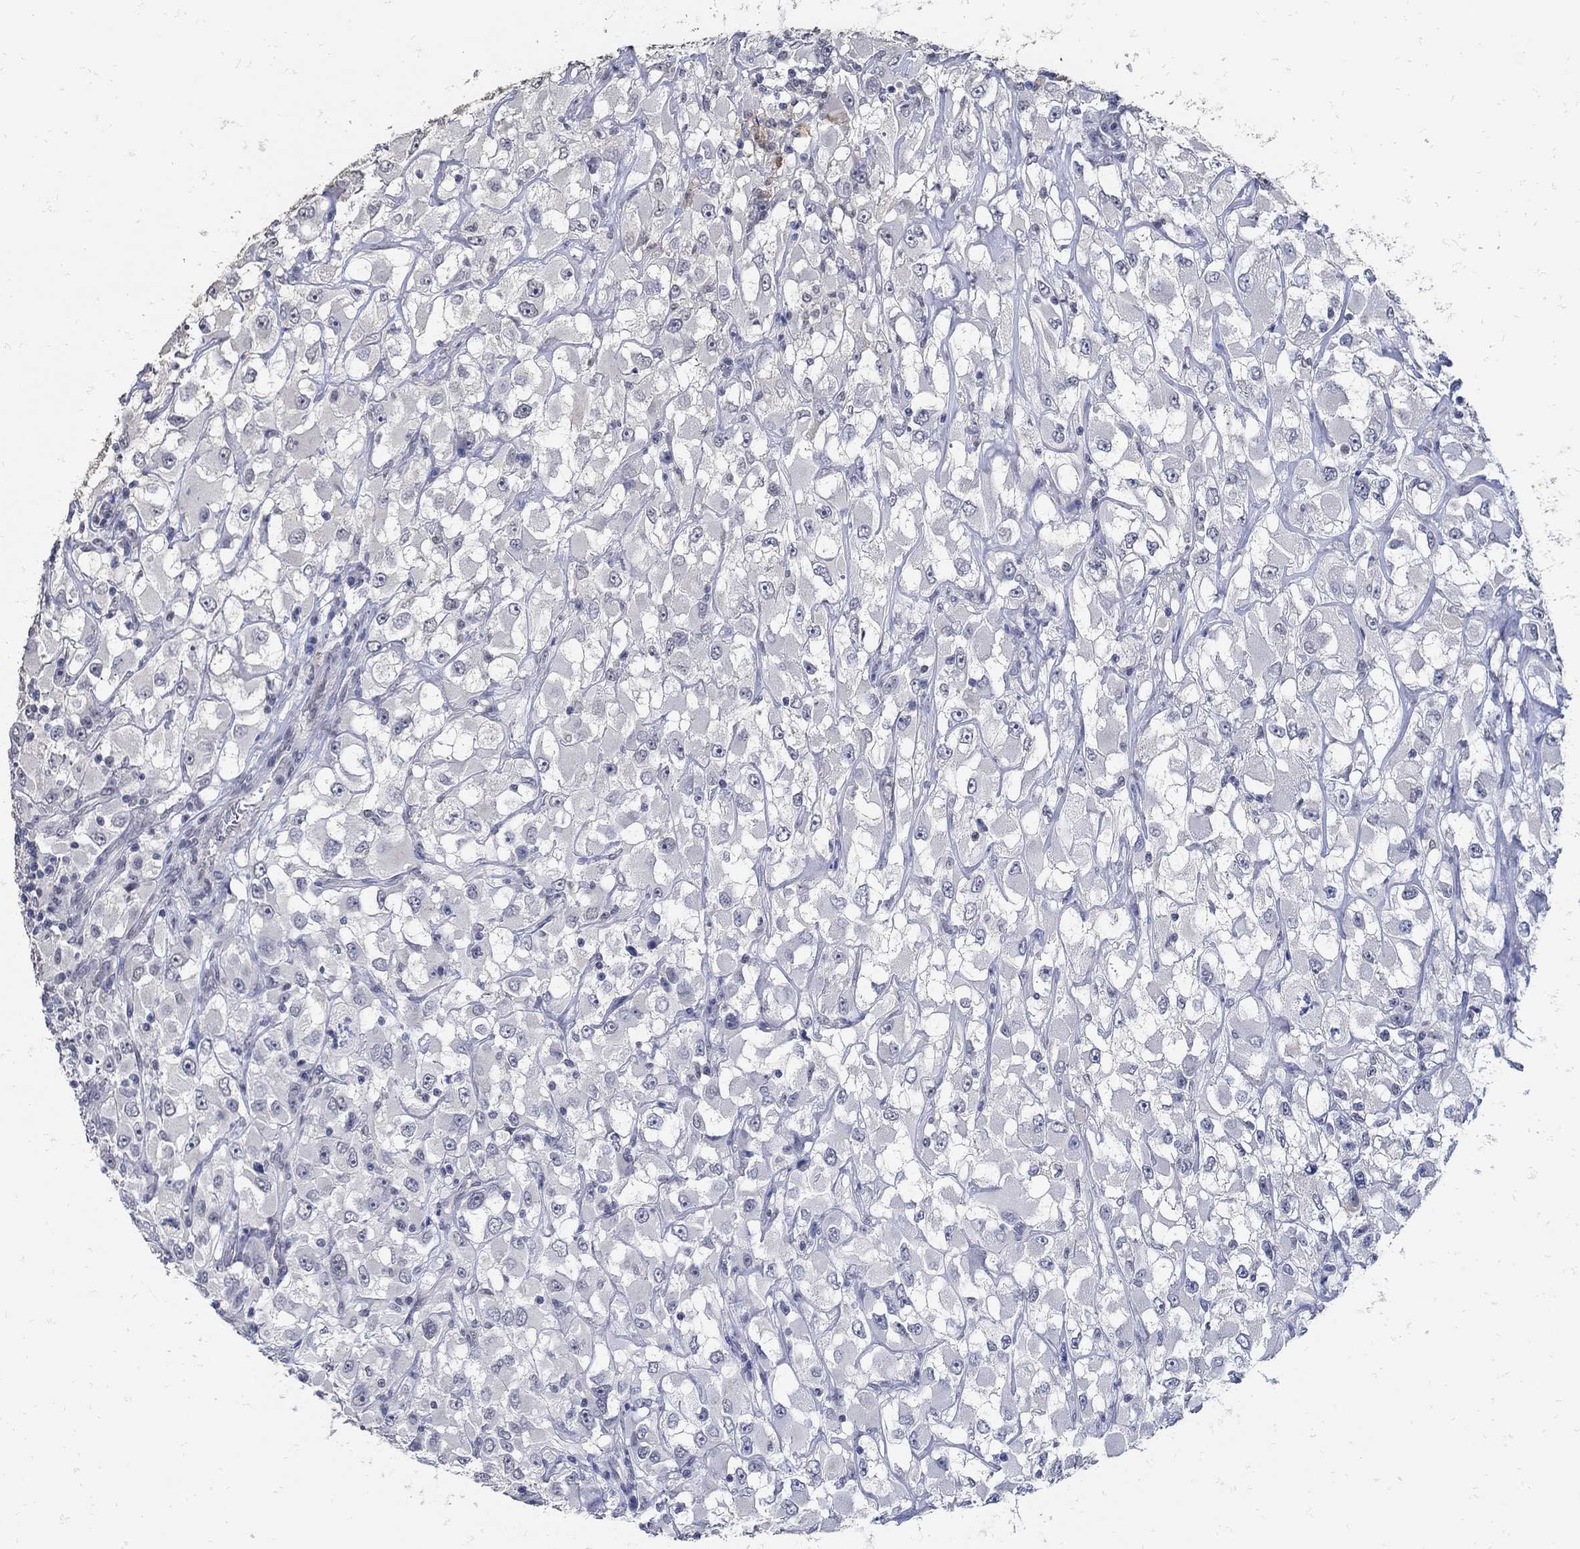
{"staining": {"intensity": "negative", "quantity": "none", "location": "none"}, "tissue": "renal cancer", "cell_type": "Tumor cells", "image_type": "cancer", "snomed": [{"axis": "morphology", "description": "Adenocarcinoma, NOS"}, {"axis": "topography", "description": "Kidney"}], "caption": "Tumor cells show no significant staining in adenocarcinoma (renal). Brightfield microscopy of IHC stained with DAB (3,3'-diaminobenzidine) (brown) and hematoxylin (blue), captured at high magnification.", "gene": "KCNN3", "patient": {"sex": "female", "age": 52}}